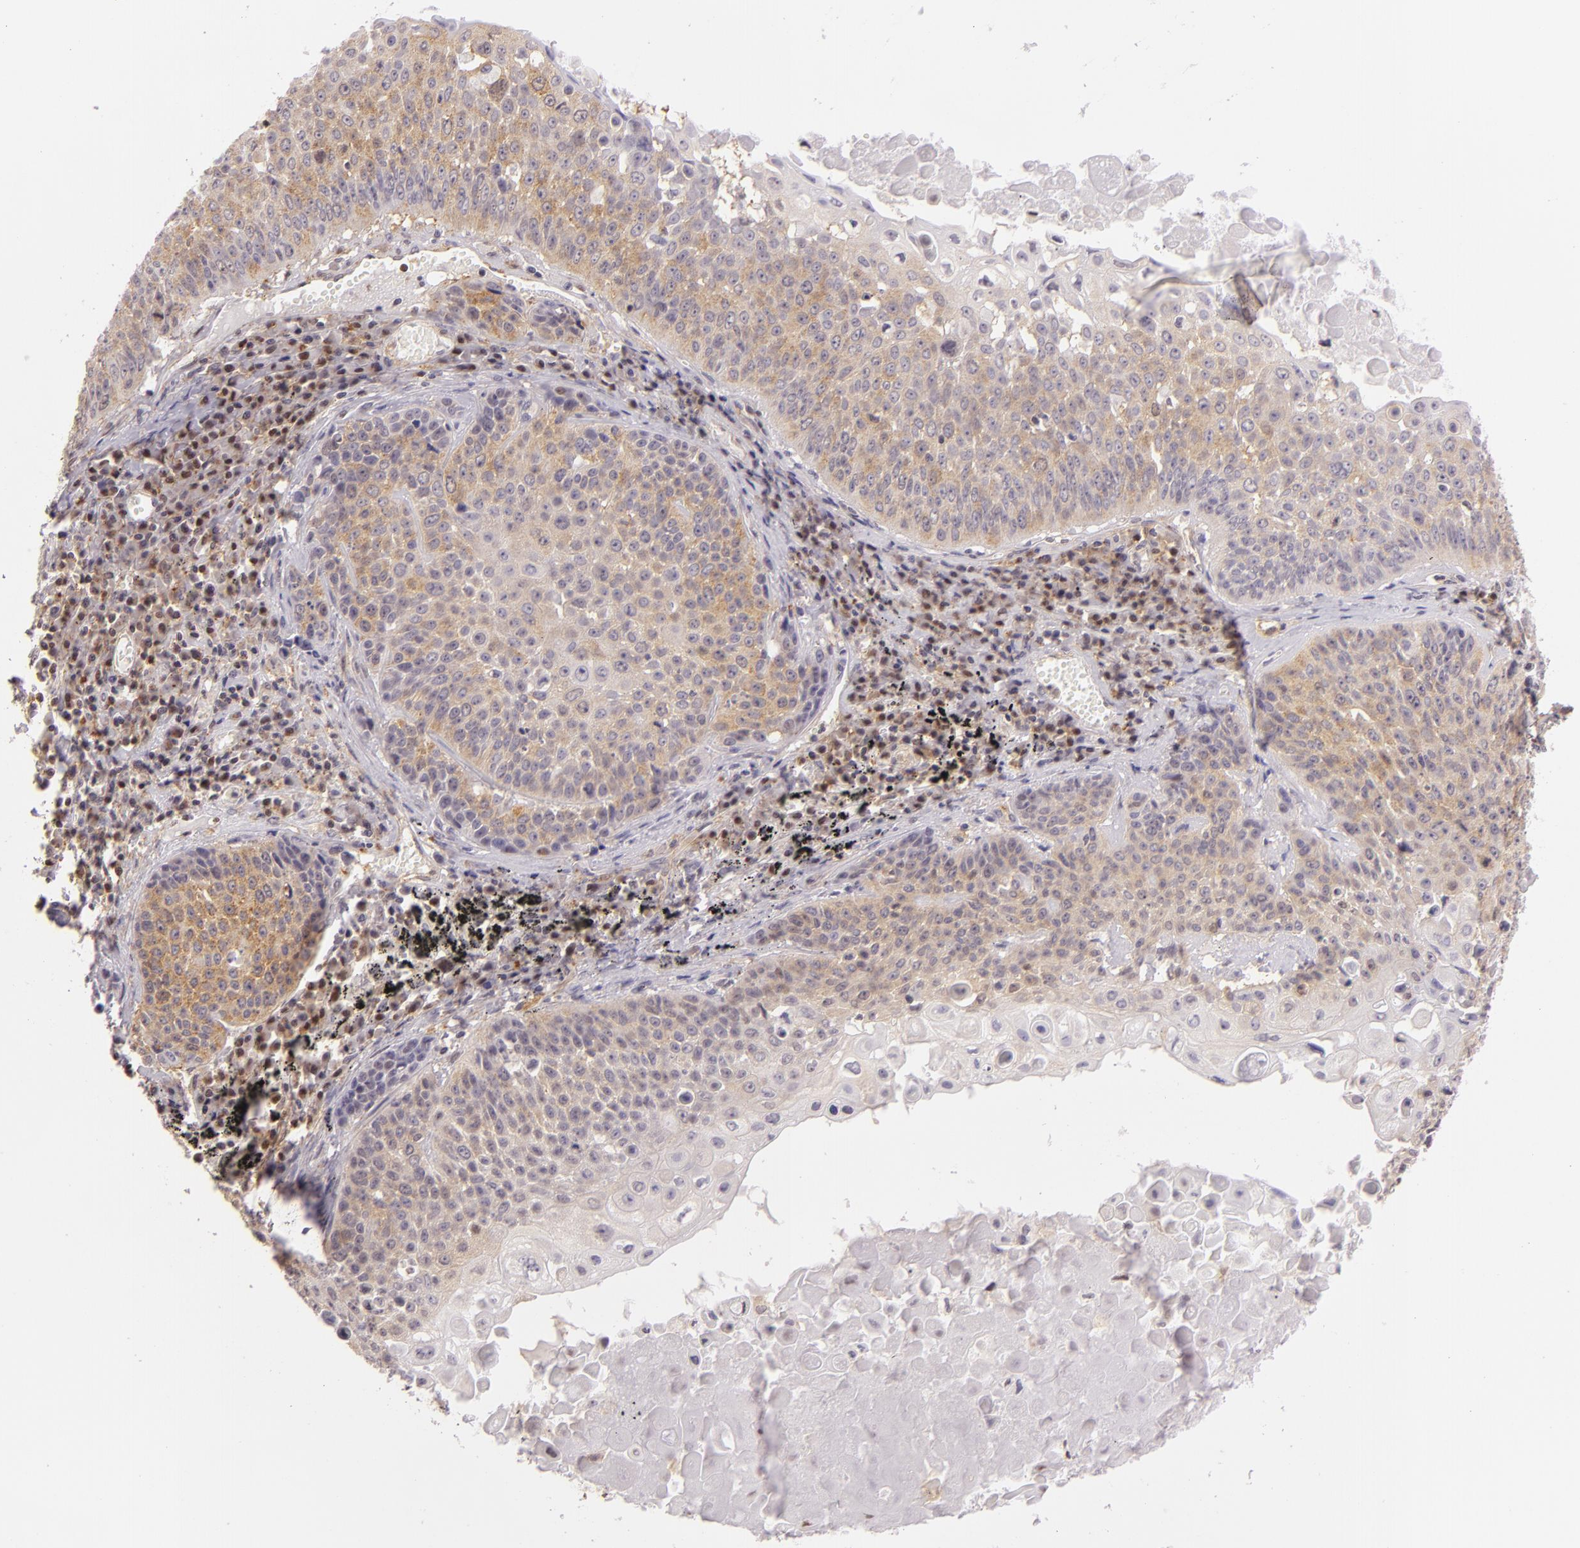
{"staining": {"intensity": "moderate", "quantity": "25%-75%", "location": "cytoplasmic/membranous"}, "tissue": "lung cancer", "cell_type": "Tumor cells", "image_type": "cancer", "snomed": [{"axis": "morphology", "description": "Adenocarcinoma, NOS"}, {"axis": "topography", "description": "Lung"}], "caption": "This is an image of immunohistochemistry (IHC) staining of lung cancer (adenocarcinoma), which shows moderate expression in the cytoplasmic/membranous of tumor cells.", "gene": "IMPDH1", "patient": {"sex": "male", "age": 60}}